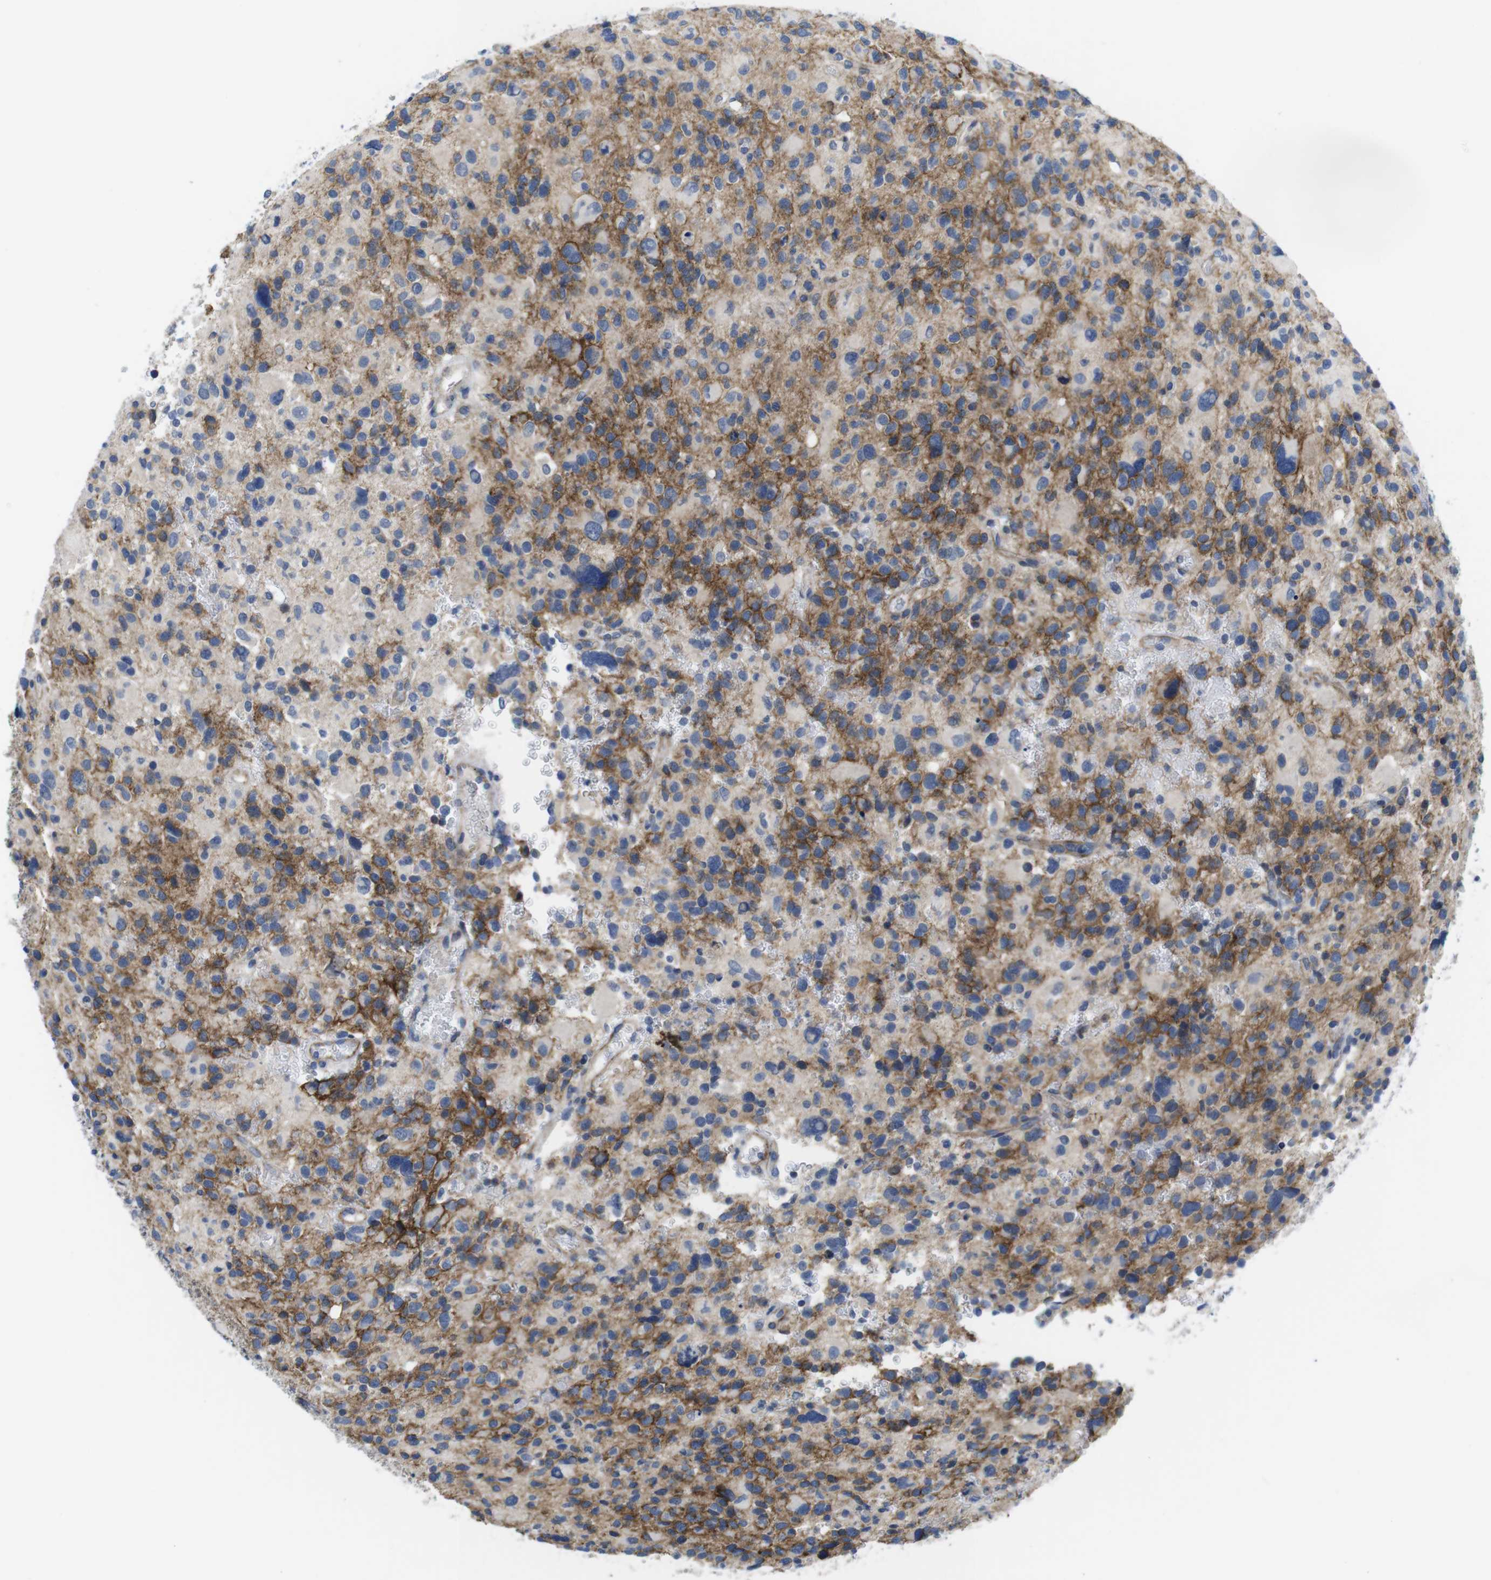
{"staining": {"intensity": "moderate", "quantity": "25%-75%", "location": "cytoplasmic/membranous"}, "tissue": "glioma", "cell_type": "Tumor cells", "image_type": "cancer", "snomed": [{"axis": "morphology", "description": "Glioma, malignant, High grade"}, {"axis": "topography", "description": "Brain"}], "caption": "The image exhibits immunohistochemical staining of malignant high-grade glioma. There is moderate cytoplasmic/membranous staining is seen in approximately 25%-75% of tumor cells.", "gene": "SCRIB", "patient": {"sex": "male", "age": 48}}